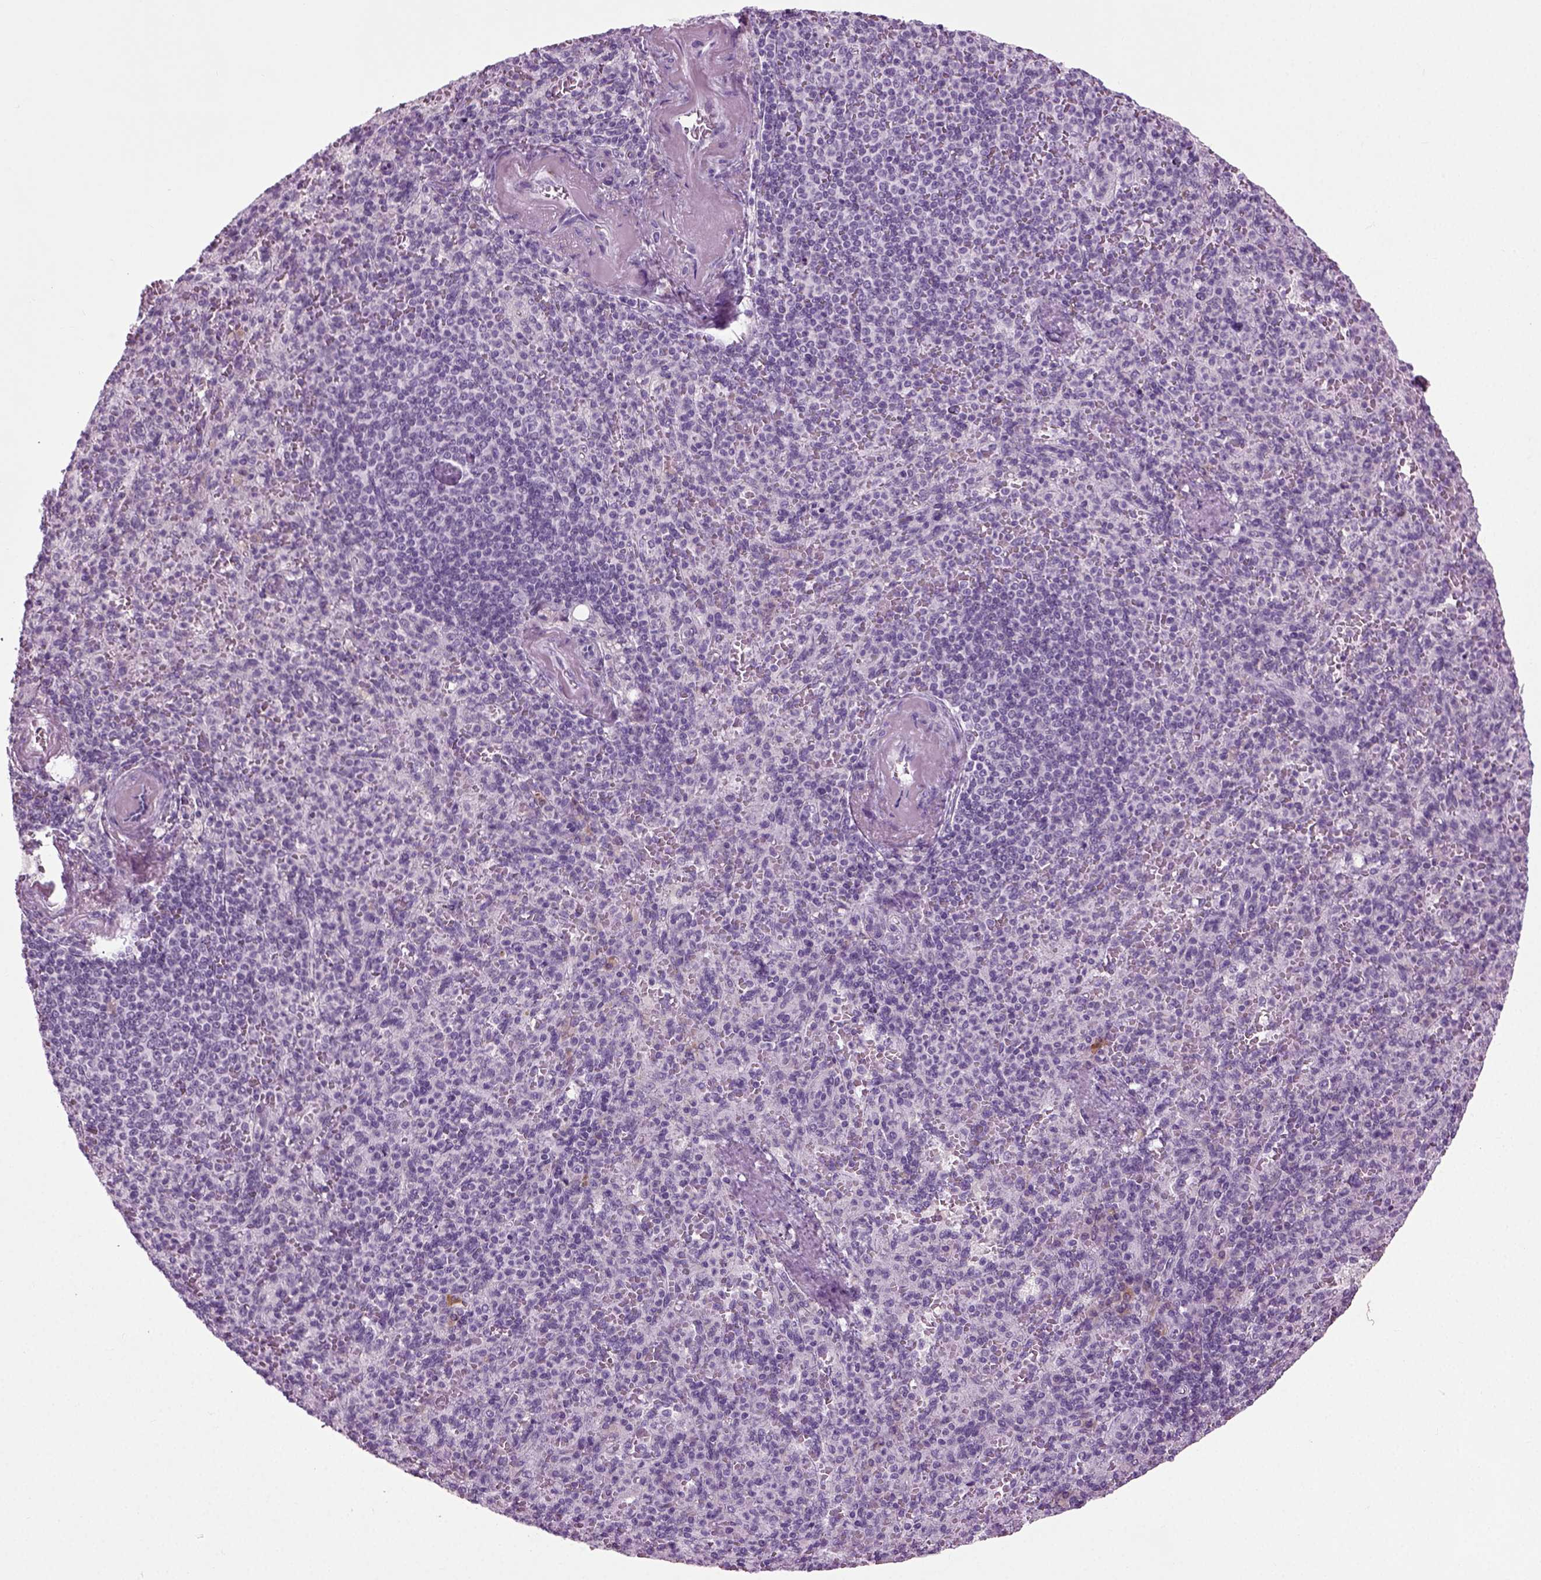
{"staining": {"intensity": "negative", "quantity": "none", "location": "none"}, "tissue": "spleen", "cell_type": "Cells in red pulp", "image_type": "normal", "snomed": [{"axis": "morphology", "description": "Normal tissue, NOS"}, {"axis": "topography", "description": "Spleen"}], "caption": "Micrograph shows no protein expression in cells in red pulp of normal spleen.", "gene": "PRLH", "patient": {"sex": "female", "age": 74}}